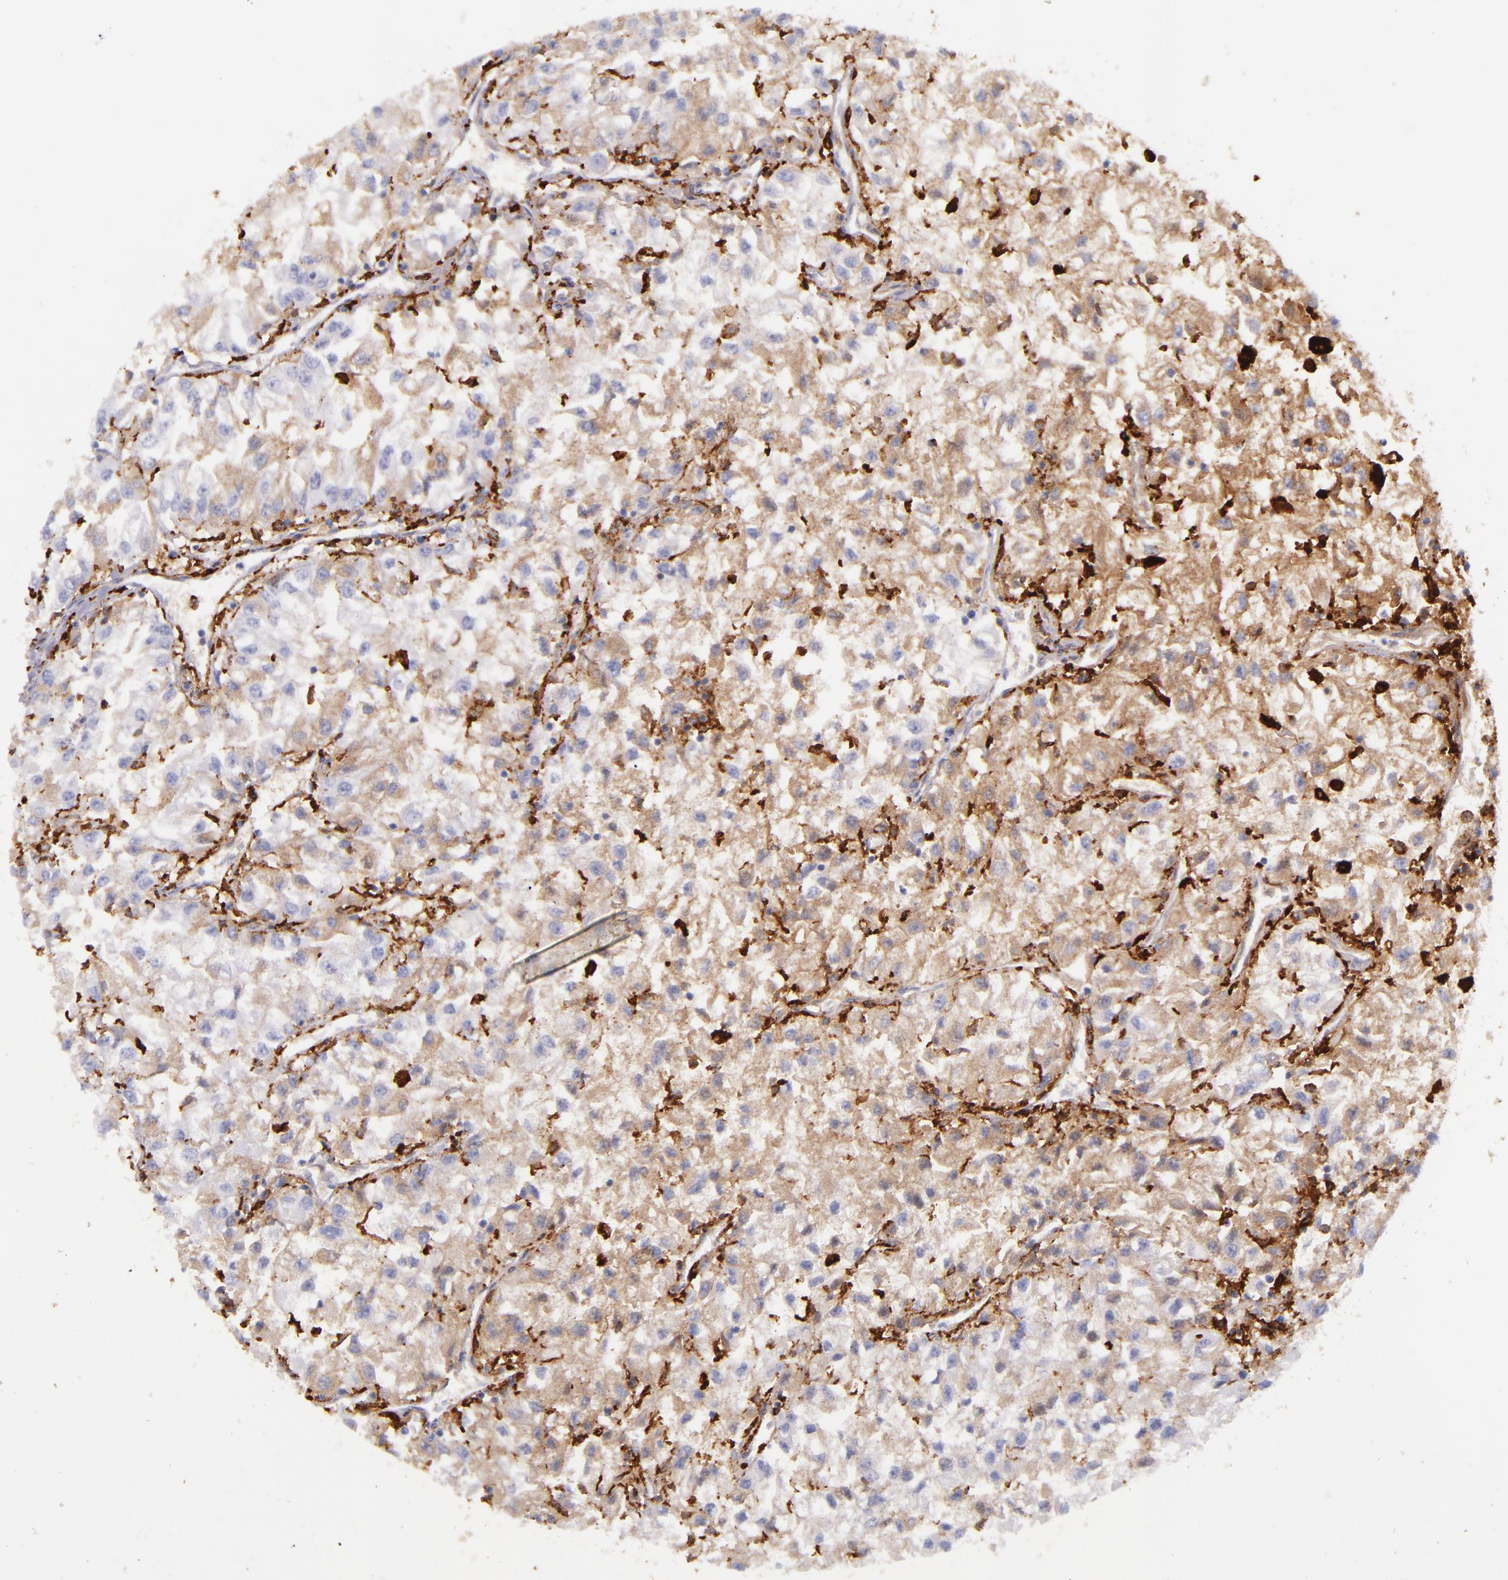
{"staining": {"intensity": "weak", "quantity": "25%-75%", "location": "cytoplasmic/membranous"}, "tissue": "renal cancer", "cell_type": "Tumor cells", "image_type": "cancer", "snomed": [{"axis": "morphology", "description": "Adenocarcinoma, NOS"}, {"axis": "topography", "description": "Kidney"}], "caption": "There is low levels of weak cytoplasmic/membranous expression in tumor cells of adenocarcinoma (renal), as demonstrated by immunohistochemical staining (brown color).", "gene": "CD163", "patient": {"sex": "male", "age": 59}}